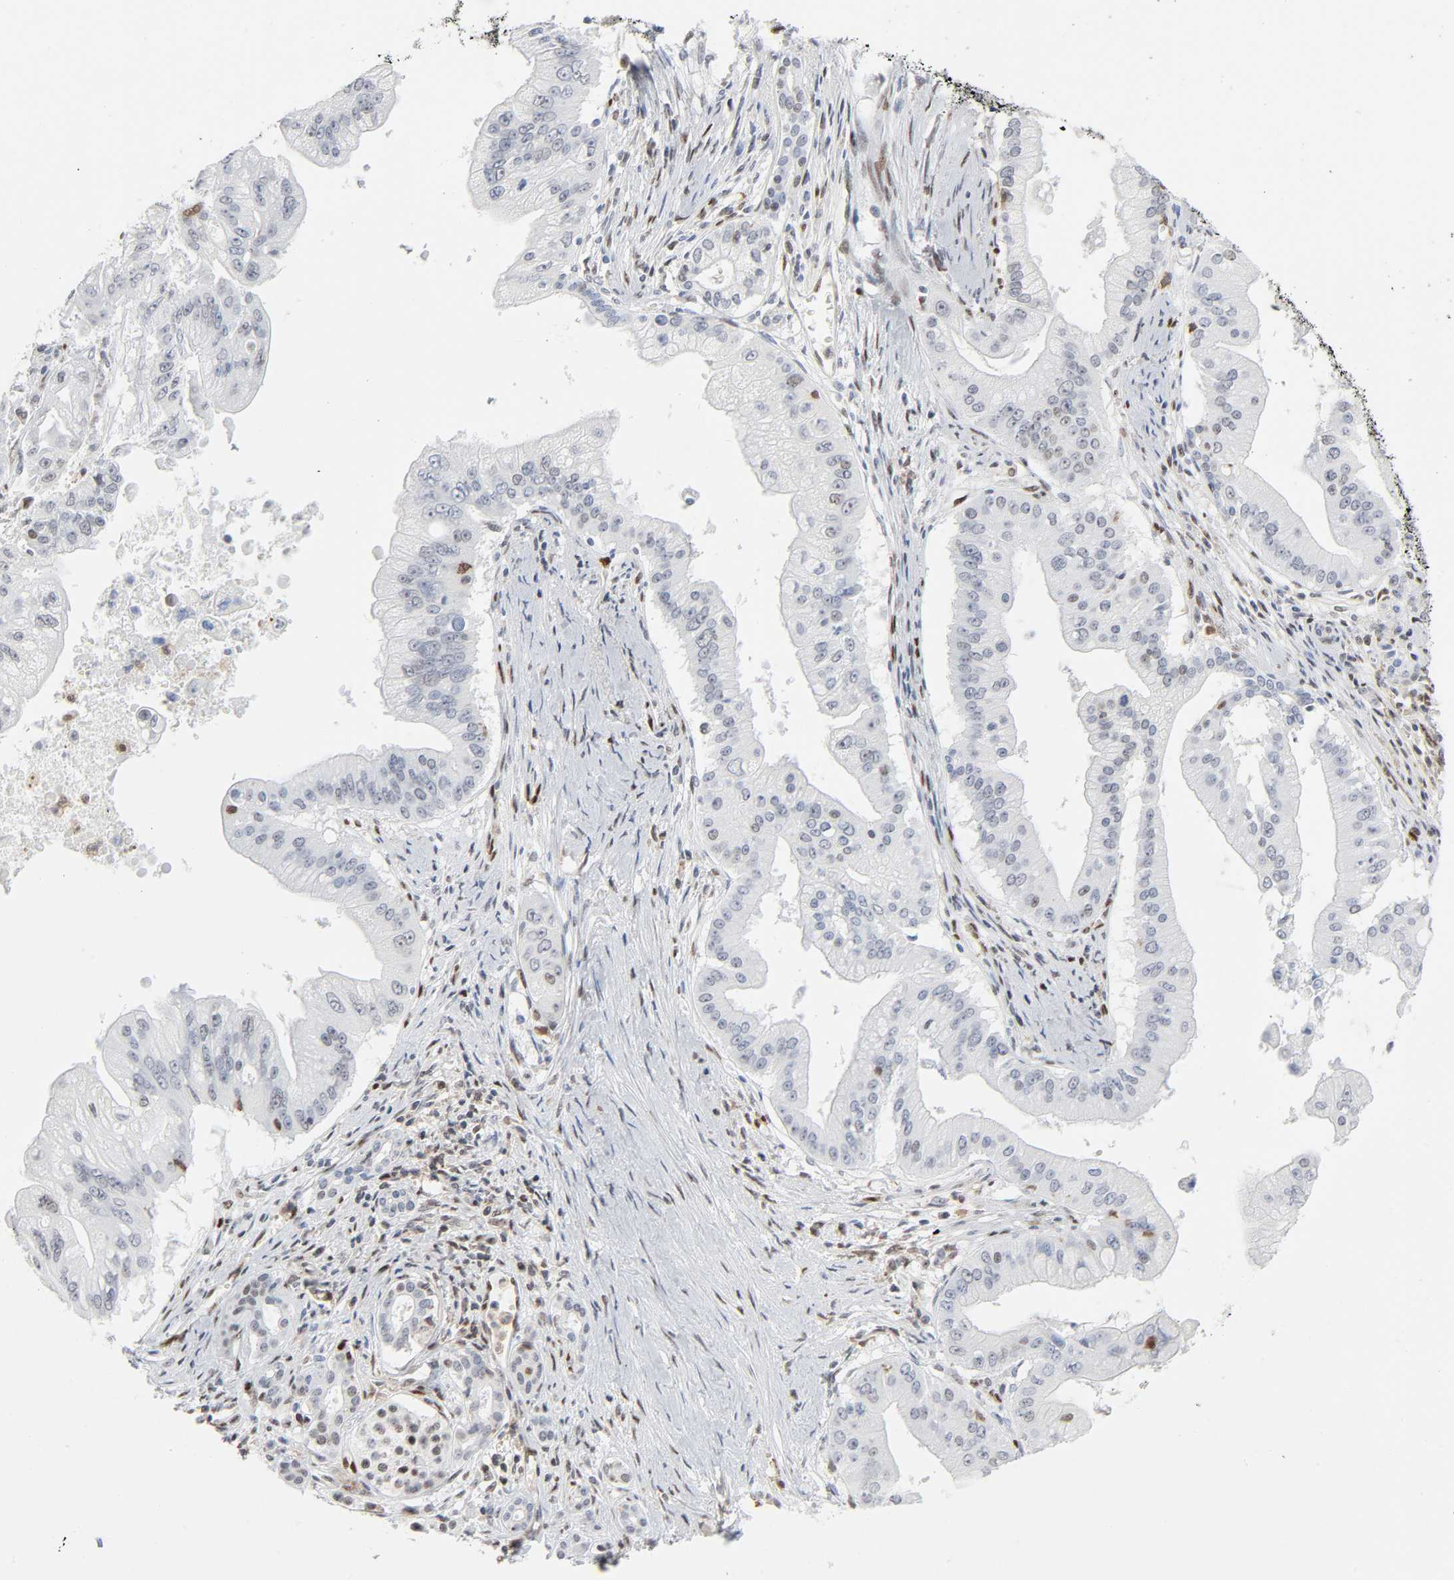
{"staining": {"intensity": "moderate", "quantity": "25%-75%", "location": "nuclear"}, "tissue": "pancreatic cancer", "cell_type": "Tumor cells", "image_type": "cancer", "snomed": [{"axis": "morphology", "description": "Adenocarcinoma, NOS"}, {"axis": "topography", "description": "Pancreas"}], "caption": "Protein expression analysis of pancreatic cancer (adenocarcinoma) exhibits moderate nuclear positivity in about 25%-75% of tumor cells. Using DAB (brown) and hematoxylin (blue) stains, captured at high magnification using brightfield microscopy.", "gene": "WAS", "patient": {"sex": "male", "age": 59}}